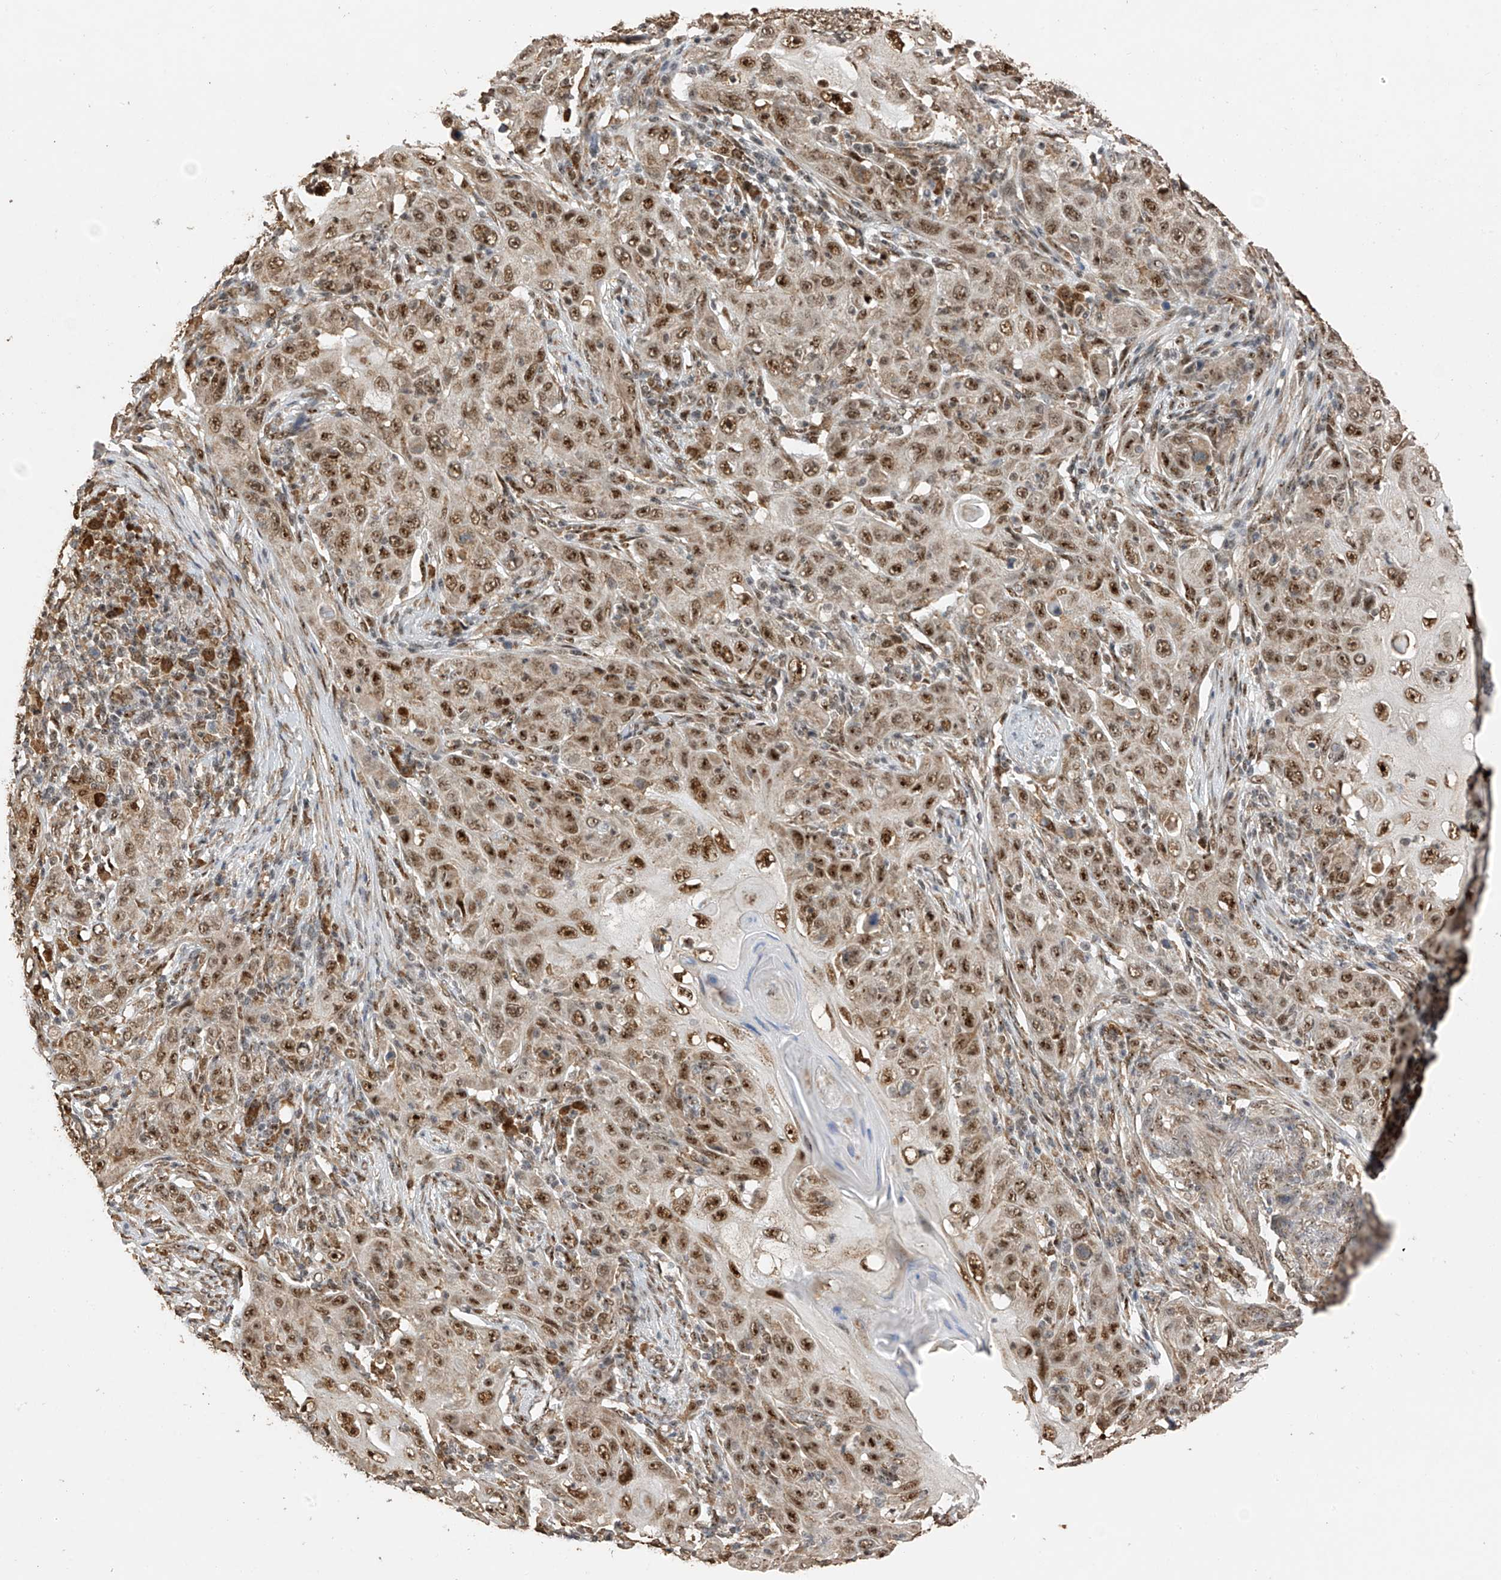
{"staining": {"intensity": "strong", "quantity": ">75%", "location": "nuclear"}, "tissue": "skin cancer", "cell_type": "Tumor cells", "image_type": "cancer", "snomed": [{"axis": "morphology", "description": "Squamous cell carcinoma, NOS"}, {"axis": "topography", "description": "Skin"}], "caption": "DAB (3,3'-diaminobenzidine) immunohistochemical staining of human skin squamous cell carcinoma exhibits strong nuclear protein staining in approximately >75% of tumor cells.", "gene": "ERLEC1", "patient": {"sex": "female", "age": 88}}